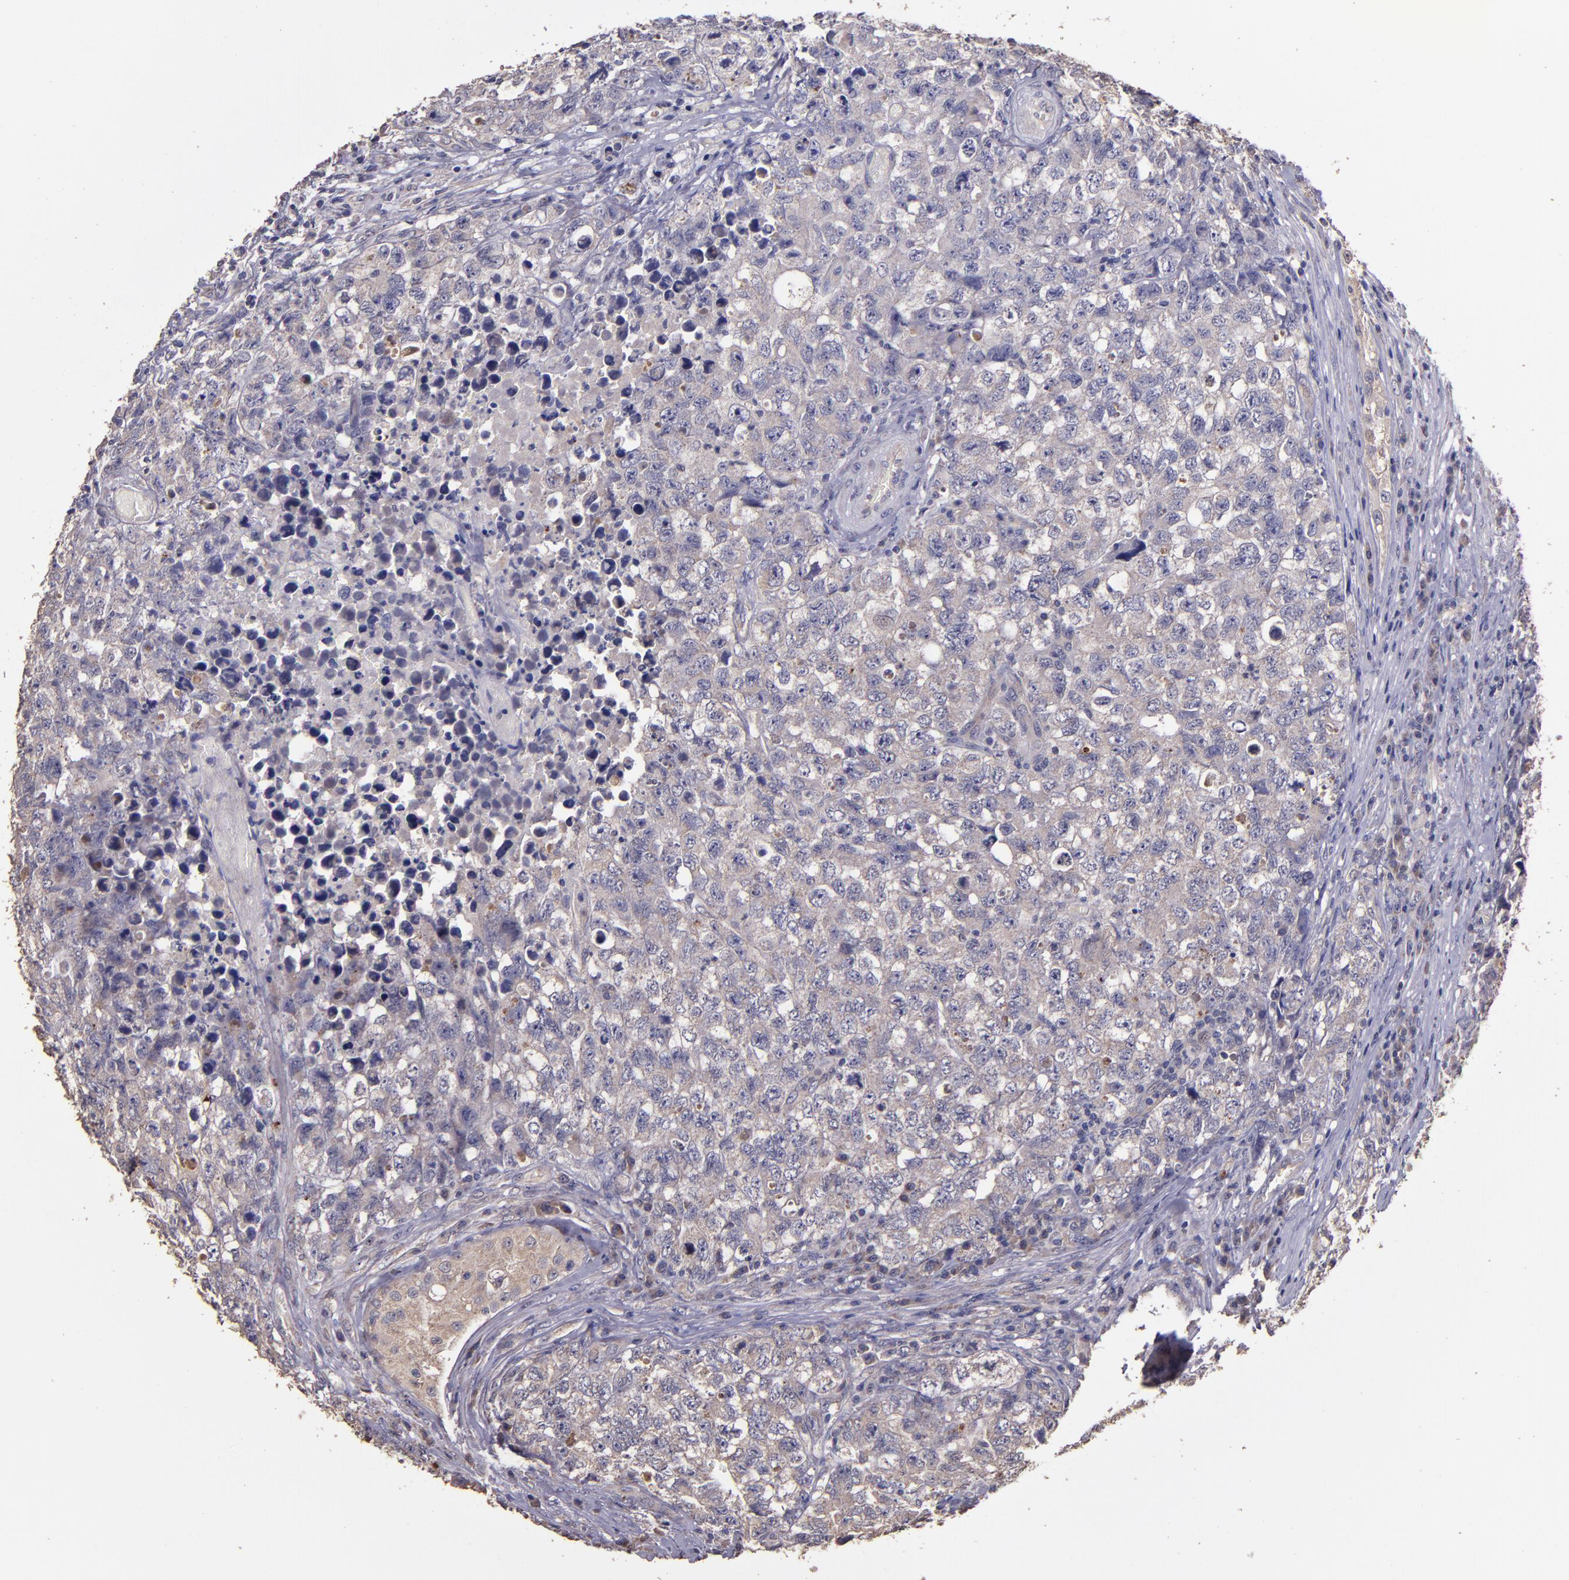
{"staining": {"intensity": "weak", "quantity": ">75%", "location": "cytoplasmic/membranous"}, "tissue": "testis cancer", "cell_type": "Tumor cells", "image_type": "cancer", "snomed": [{"axis": "morphology", "description": "Carcinoma, Embryonal, NOS"}, {"axis": "topography", "description": "Testis"}], "caption": "Testis embryonal carcinoma stained with immunohistochemistry (IHC) demonstrates weak cytoplasmic/membranous expression in approximately >75% of tumor cells.", "gene": "HECTD1", "patient": {"sex": "male", "age": 31}}